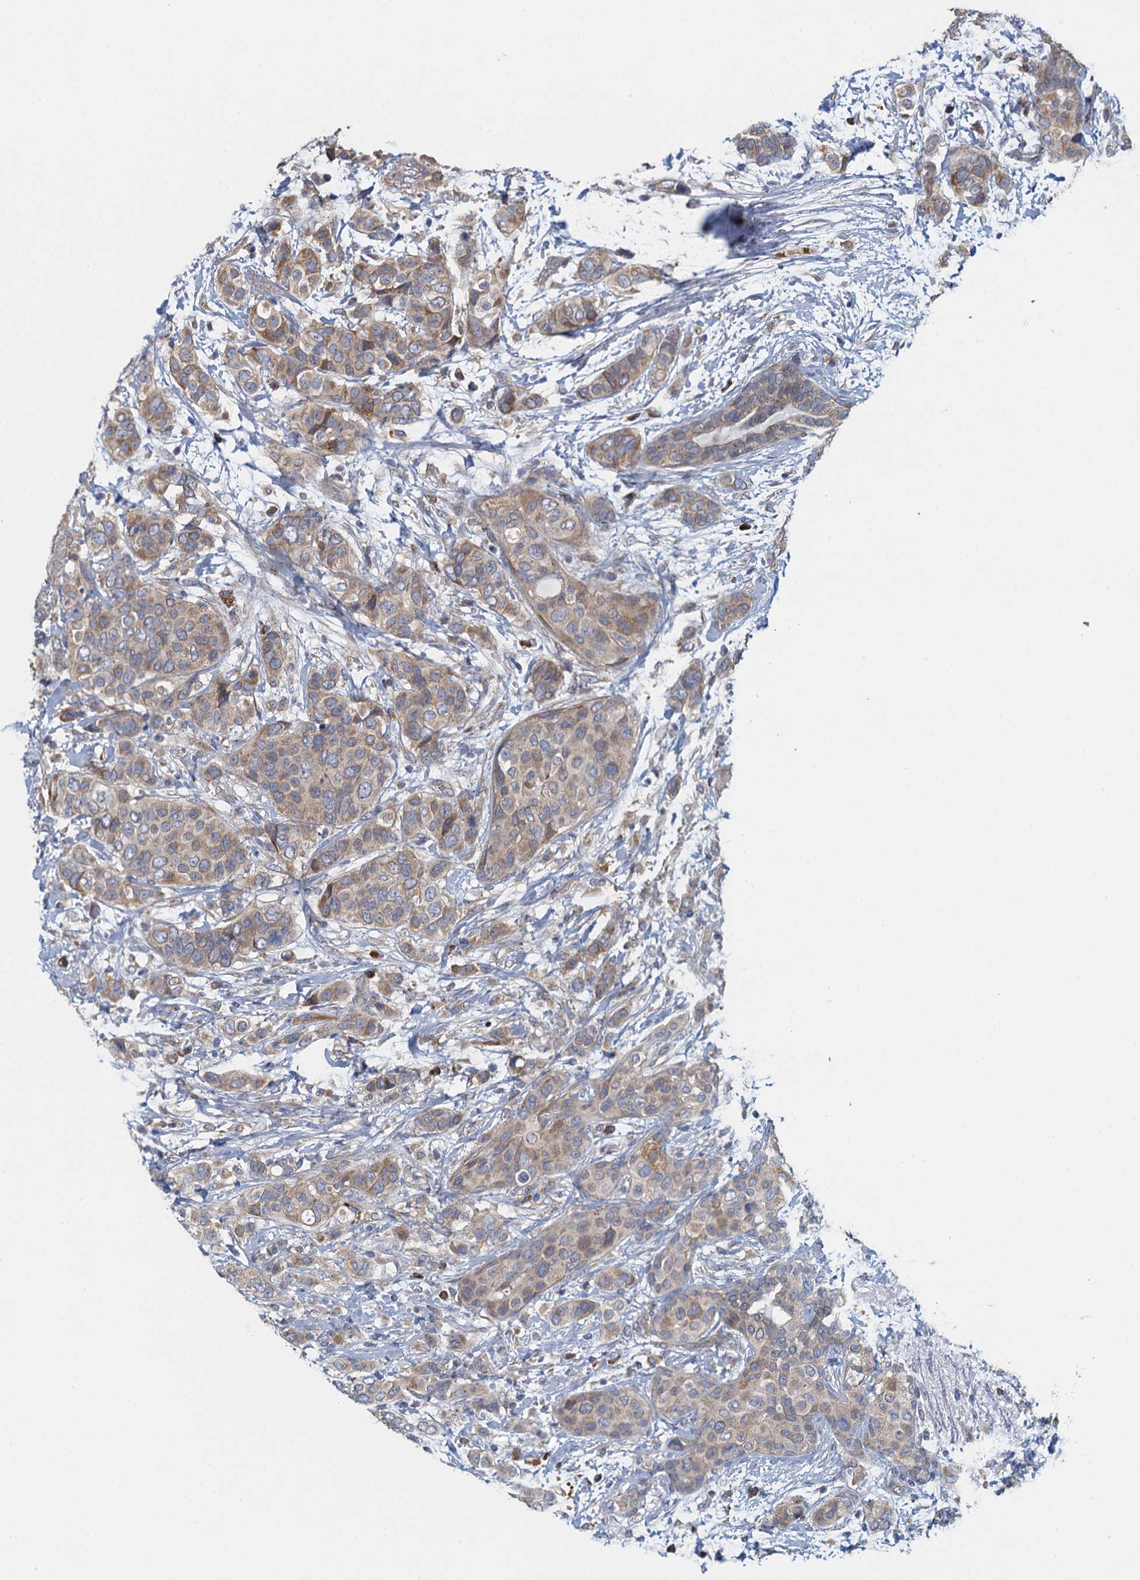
{"staining": {"intensity": "weak", "quantity": ">75%", "location": "cytoplasmic/membranous"}, "tissue": "breast cancer", "cell_type": "Tumor cells", "image_type": "cancer", "snomed": [{"axis": "morphology", "description": "Lobular carcinoma"}, {"axis": "topography", "description": "Breast"}], "caption": "Immunohistochemical staining of human breast lobular carcinoma reveals low levels of weak cytoplasmic/membranous positivity in approximately >75% of tumor cells.", "gene": "ALG2", "patient": {"sex": "female", "age": 51}}